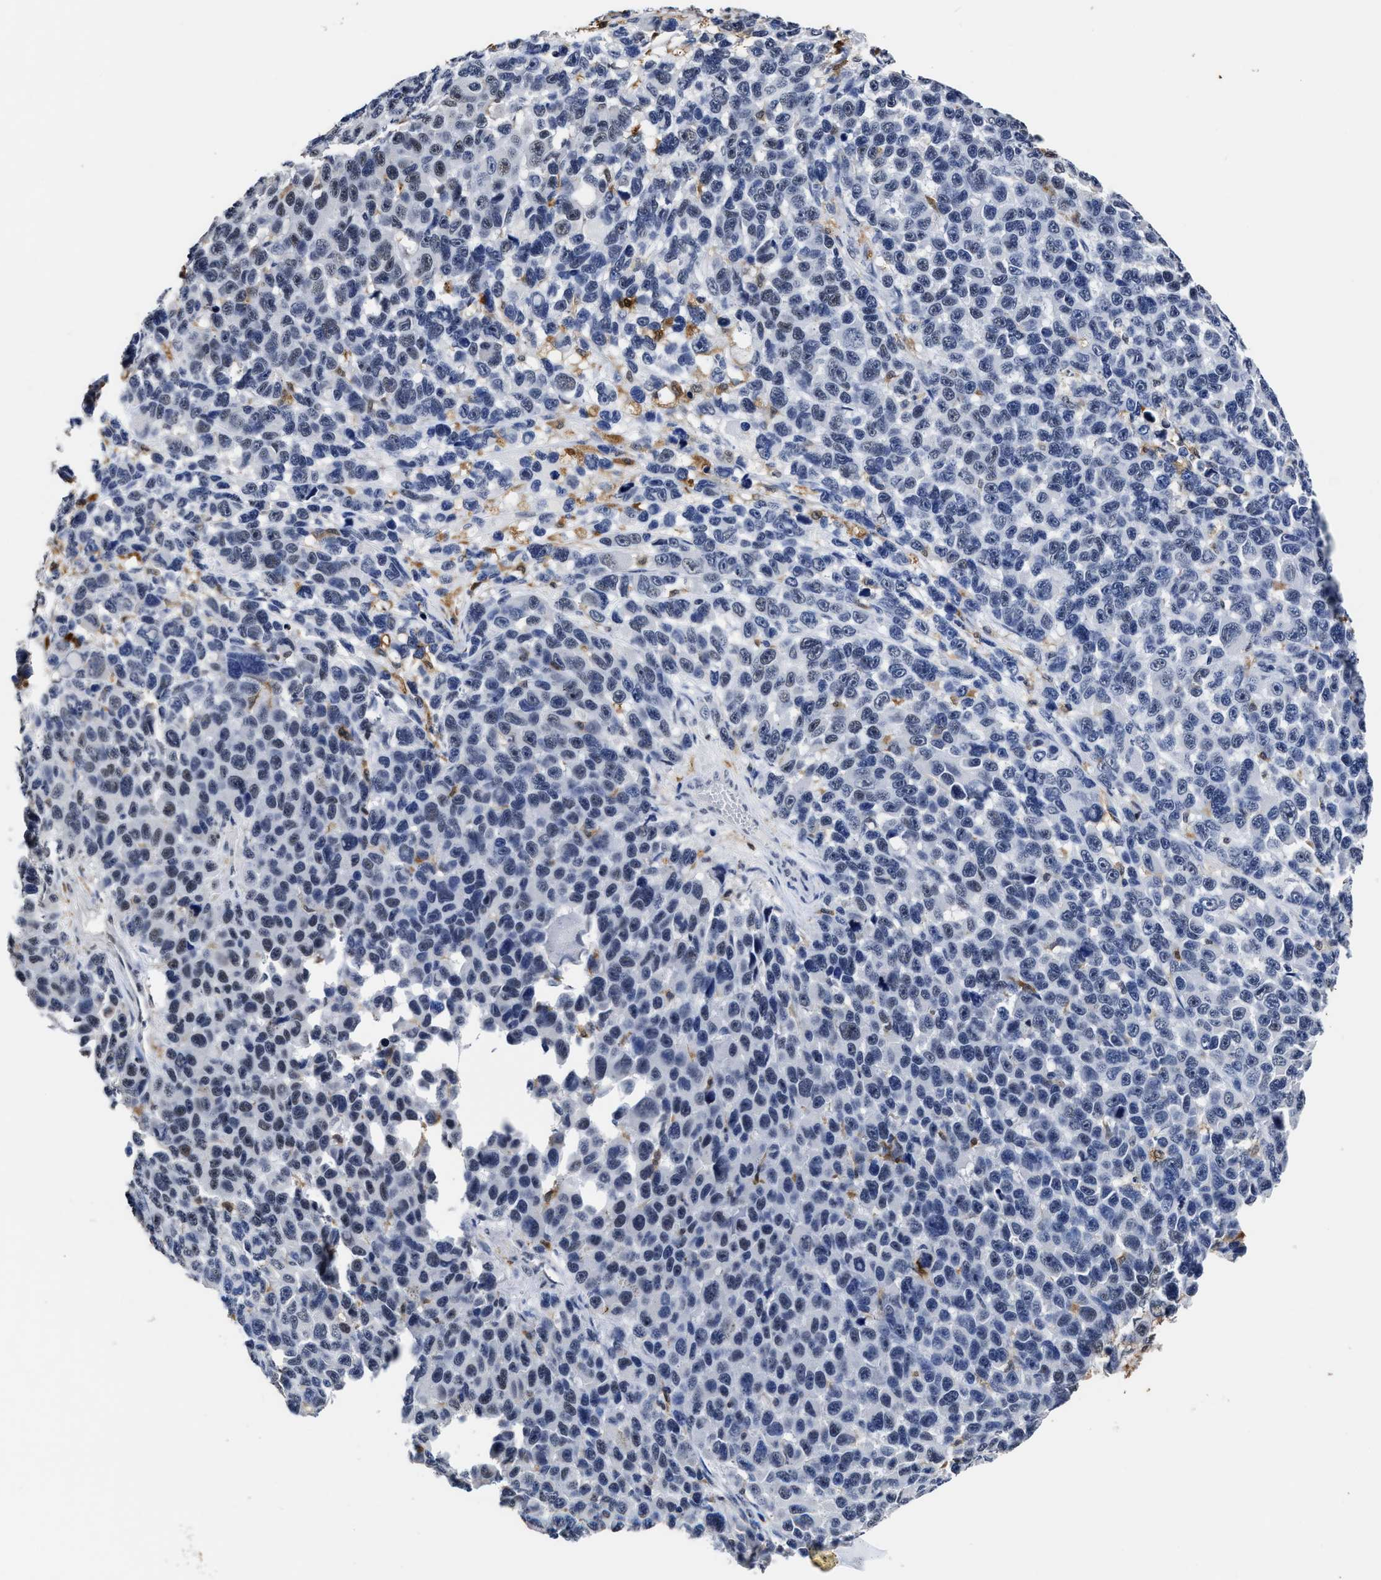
{"staining": {"intensity": "negative", "quantity": "none", "location": "none"}, "tissue": "melanoma", "cell_type": "Tumor cells", "image_type": "cancer", "snomed": [{"axis": "morphology", "description": "Malignant melanoma, NOS"}, {"axis": "topography", "description": "Skin"}], "caption": "Immunohistochemical staining of melanoma exhibits no significant positivity in tumor cells.", "gene": "PRPF4B", "patient": {"sex": "male", "age": 53}}